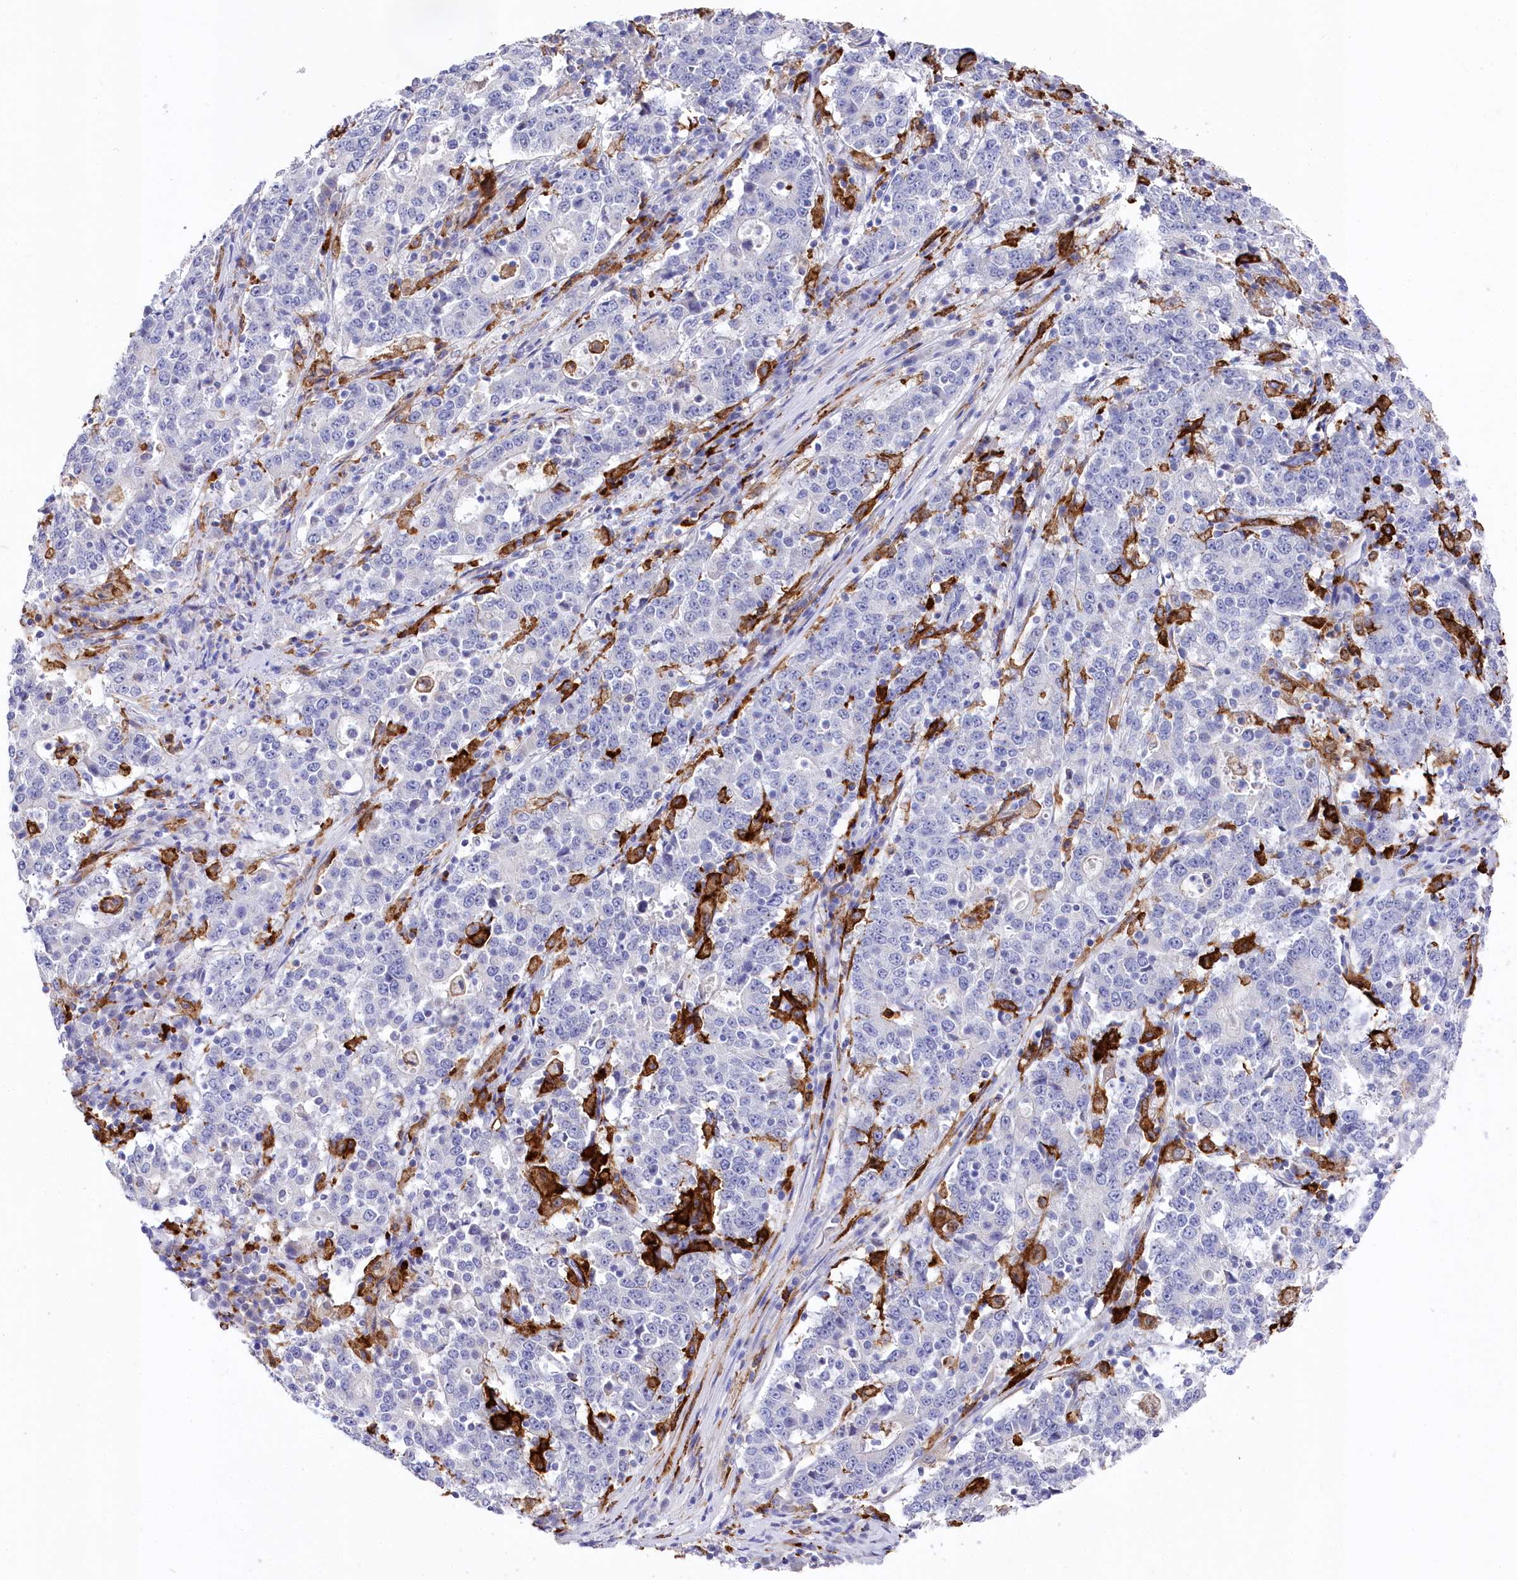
{"staining": {"intensity": "negative", "quantity": "none", "location": "none"}, "tissue": "stomach cancer", "cell_type": "Tumor cells", "image_type": "cancer", "snomed": [{"axis": "morphology", "description": "Adenocarcinoma, NOS"}, {"axis": "topography", "description": "Stomach"}], "caption": "Immunohistochemistry (IHC) of human stomach cancer (adenocarcinoma) reveals no expression in tumor cells.", "gene": "CLEC4M", "patient": {"sex": "male", "age": 59}}